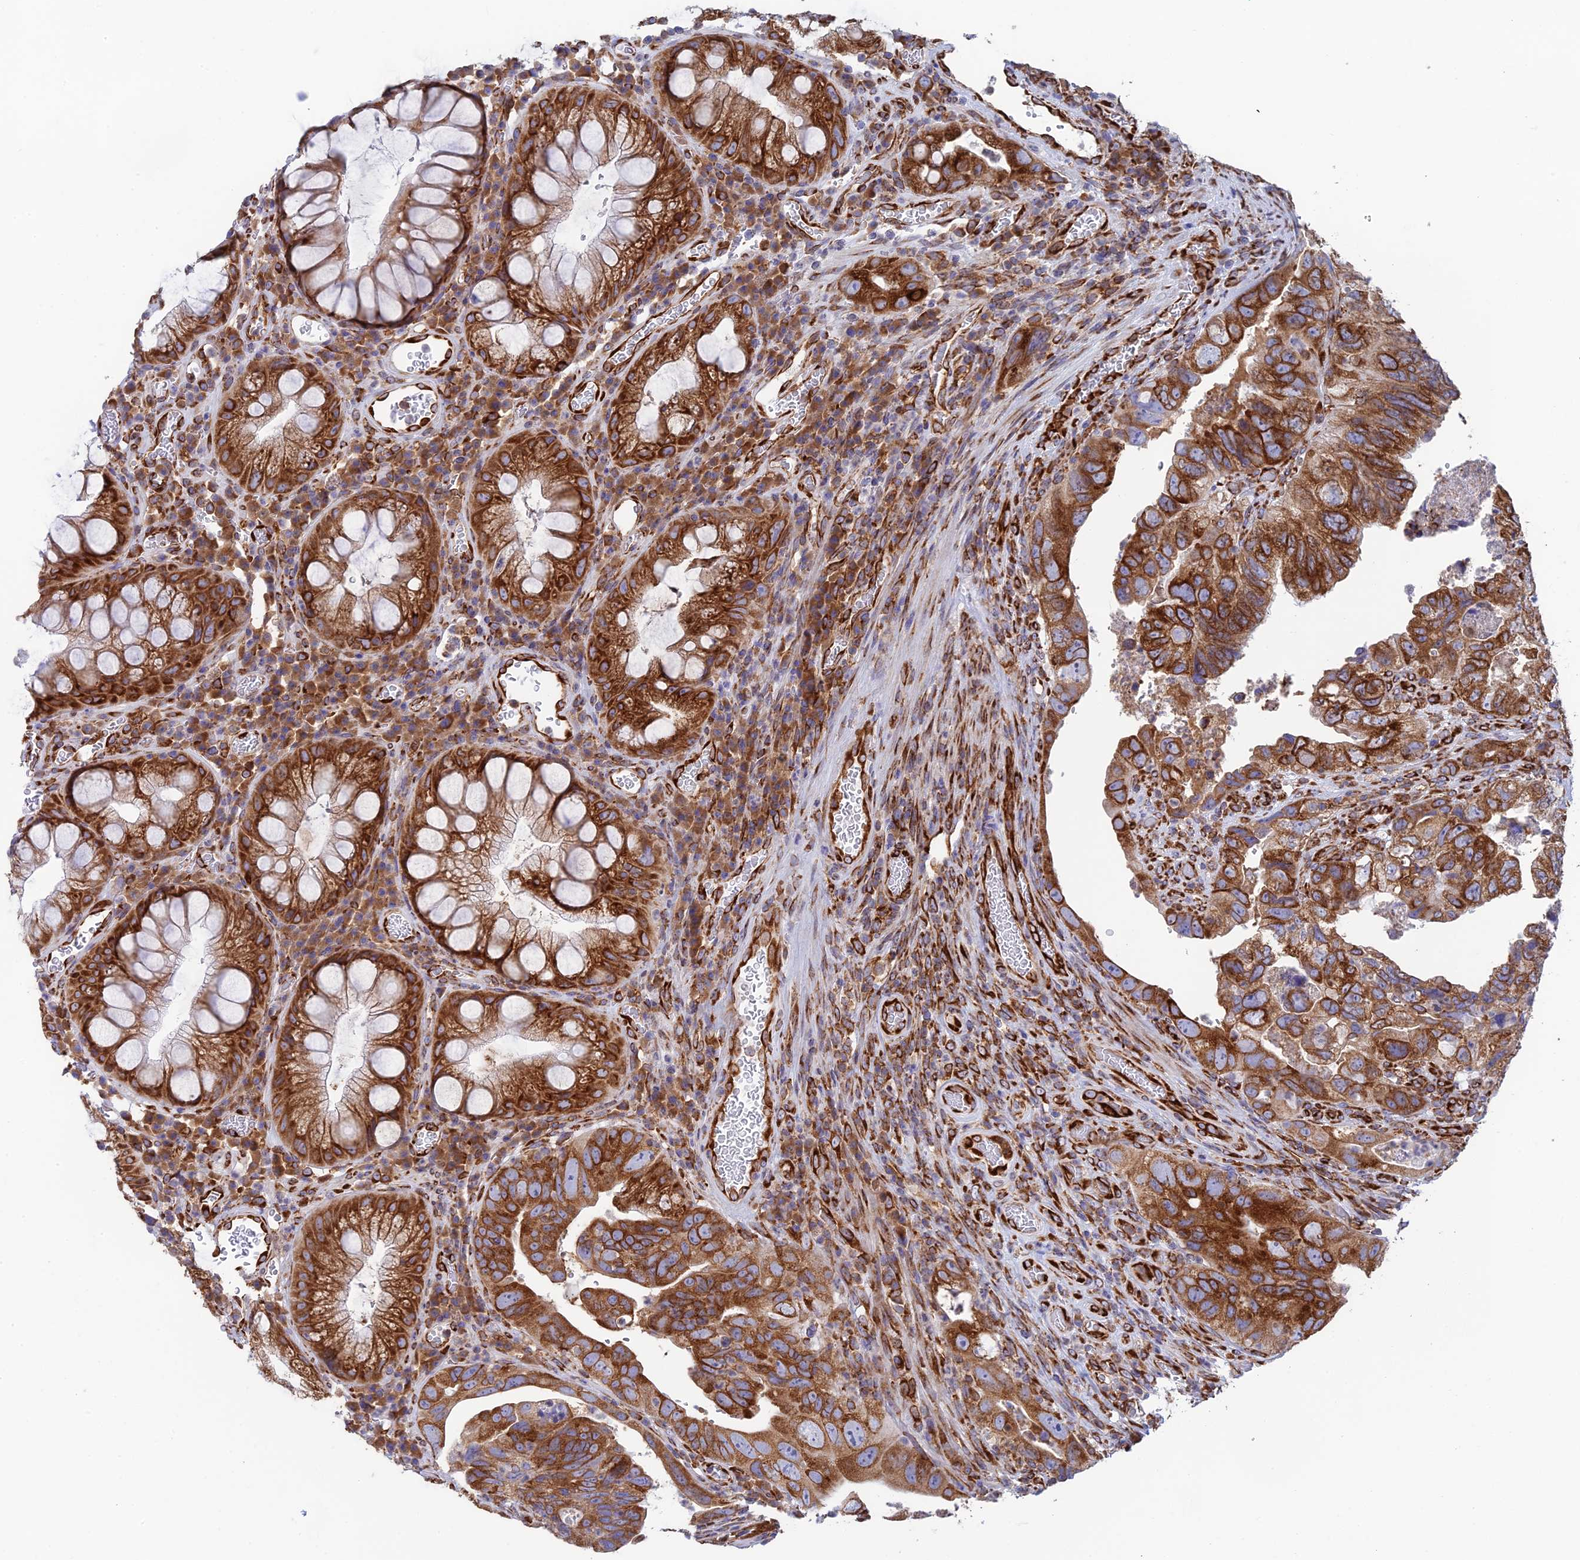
{"staining": {"intensity": "strong", "quantity": ">75%", "location": "cytoplasmic/membranous"}, "tissue": "colorectal cancer", "cell_type": "Tumor cells", "image_type": "cancer", "snomed": [{"axis": "morphology", "description": "Adenocarcinoma, NOS"}, {"axis": "topography", "description": "Rectum"}], "caption": "Tumor cells demonstrate high levels of strong cytoplasmic/membranous staining in approximately >75% of cells in colorectal cancer. Nuclei are stained in blue.", "gene": "CCDC69", "patient": {"sex": "male", "age": 63}}